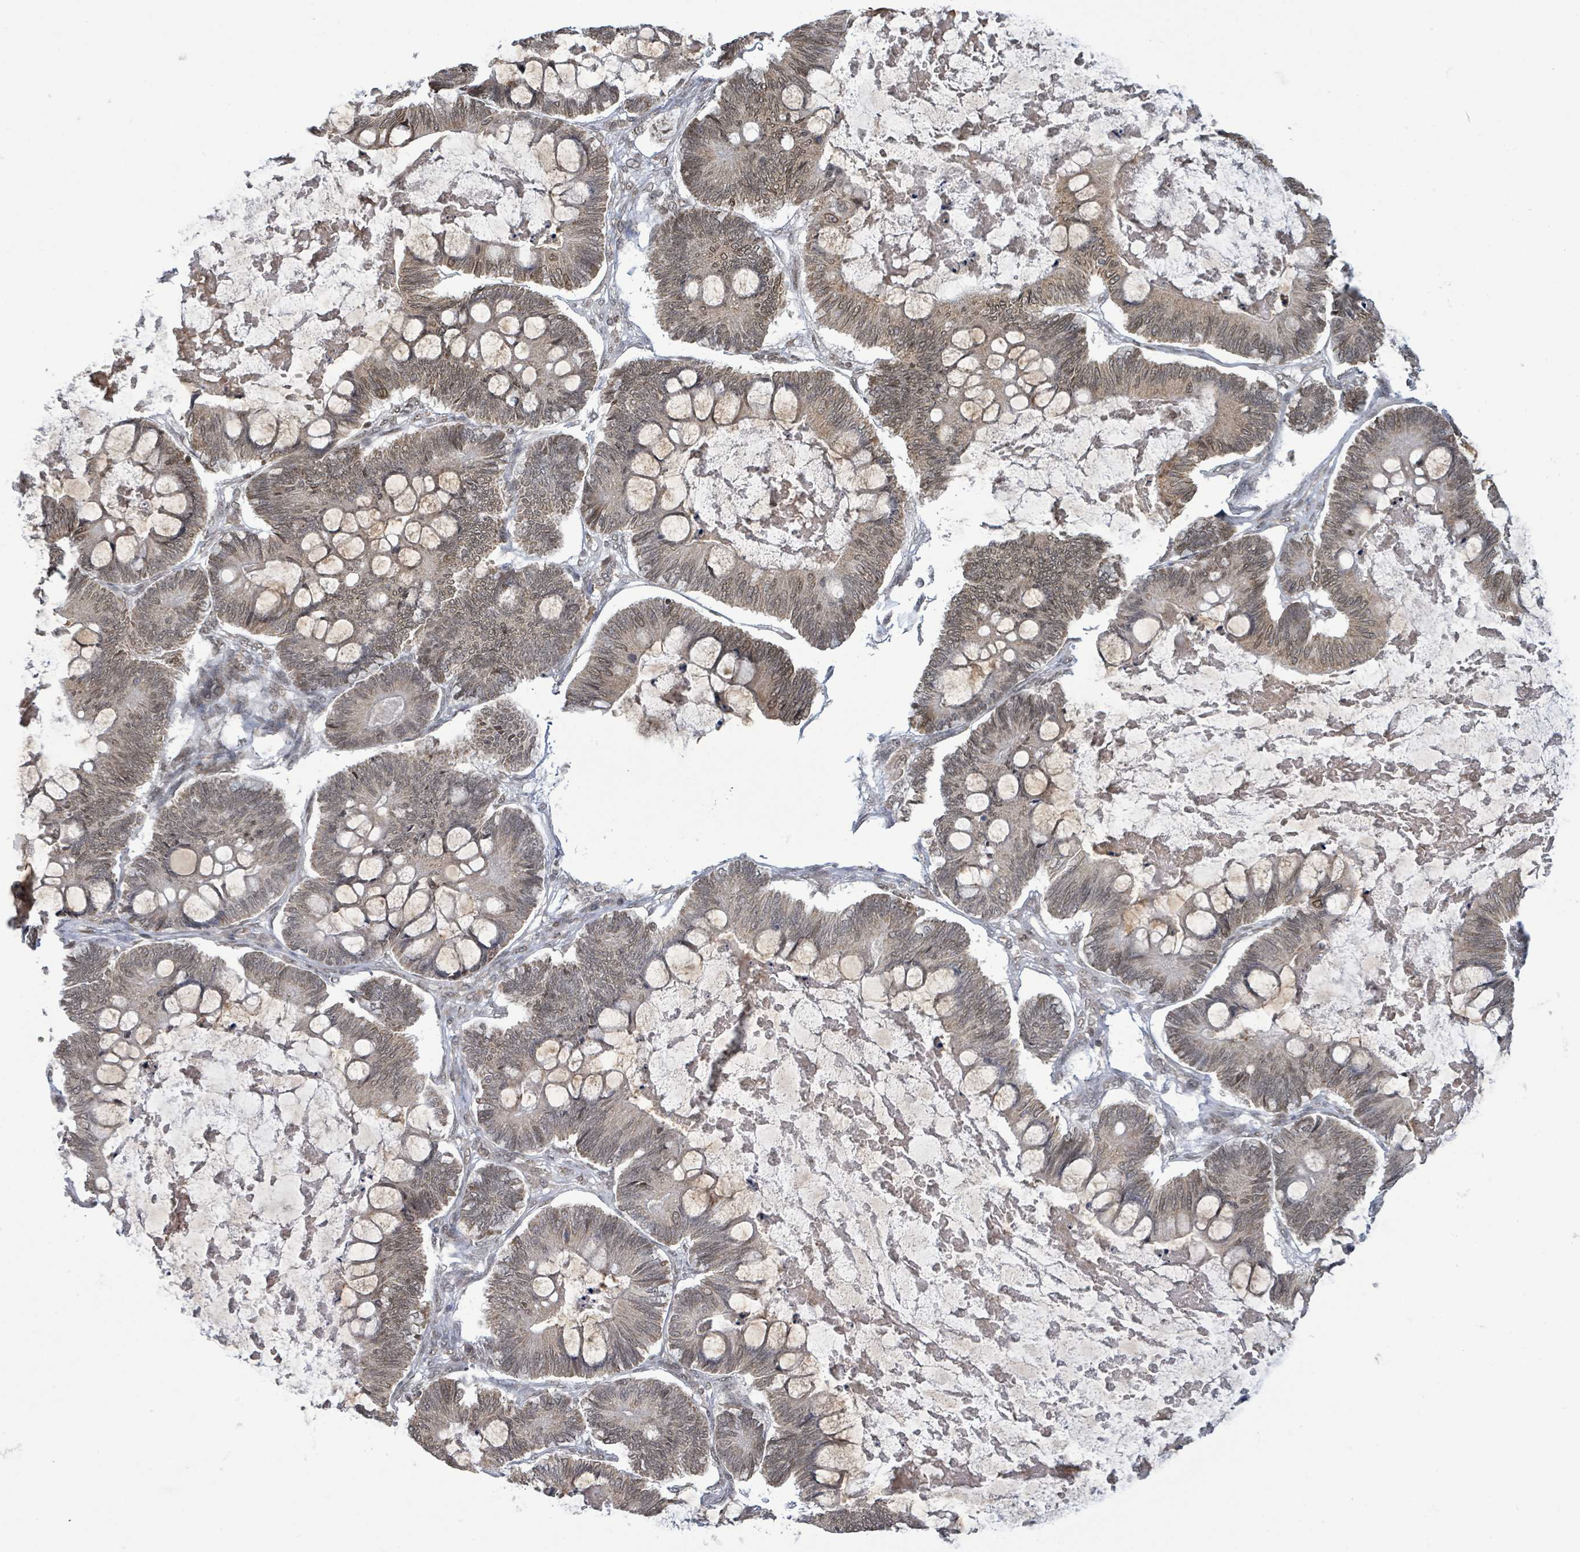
{"staining": {"intensity": "weak", "quantity": ">75%", "location": "nuclear"}, "tissue": "ovarian cancer", "cell_type": "Tumor cells", "image_type": "cancer", "snomed": [{"axis": "morphology", "description": "Cystadenocarcinoma, mucinous, NOS"}, {"axis": "topography", "description": "Ovary"}], "caption": "IHC of human ovarian cancer (mucinous cystadenocarcinoma) displays low levels of weak nuclear positivity in approximately >75% of tumor cells.", "gene": "SBF2", "patient": {"sex": "female", "age": 61}}